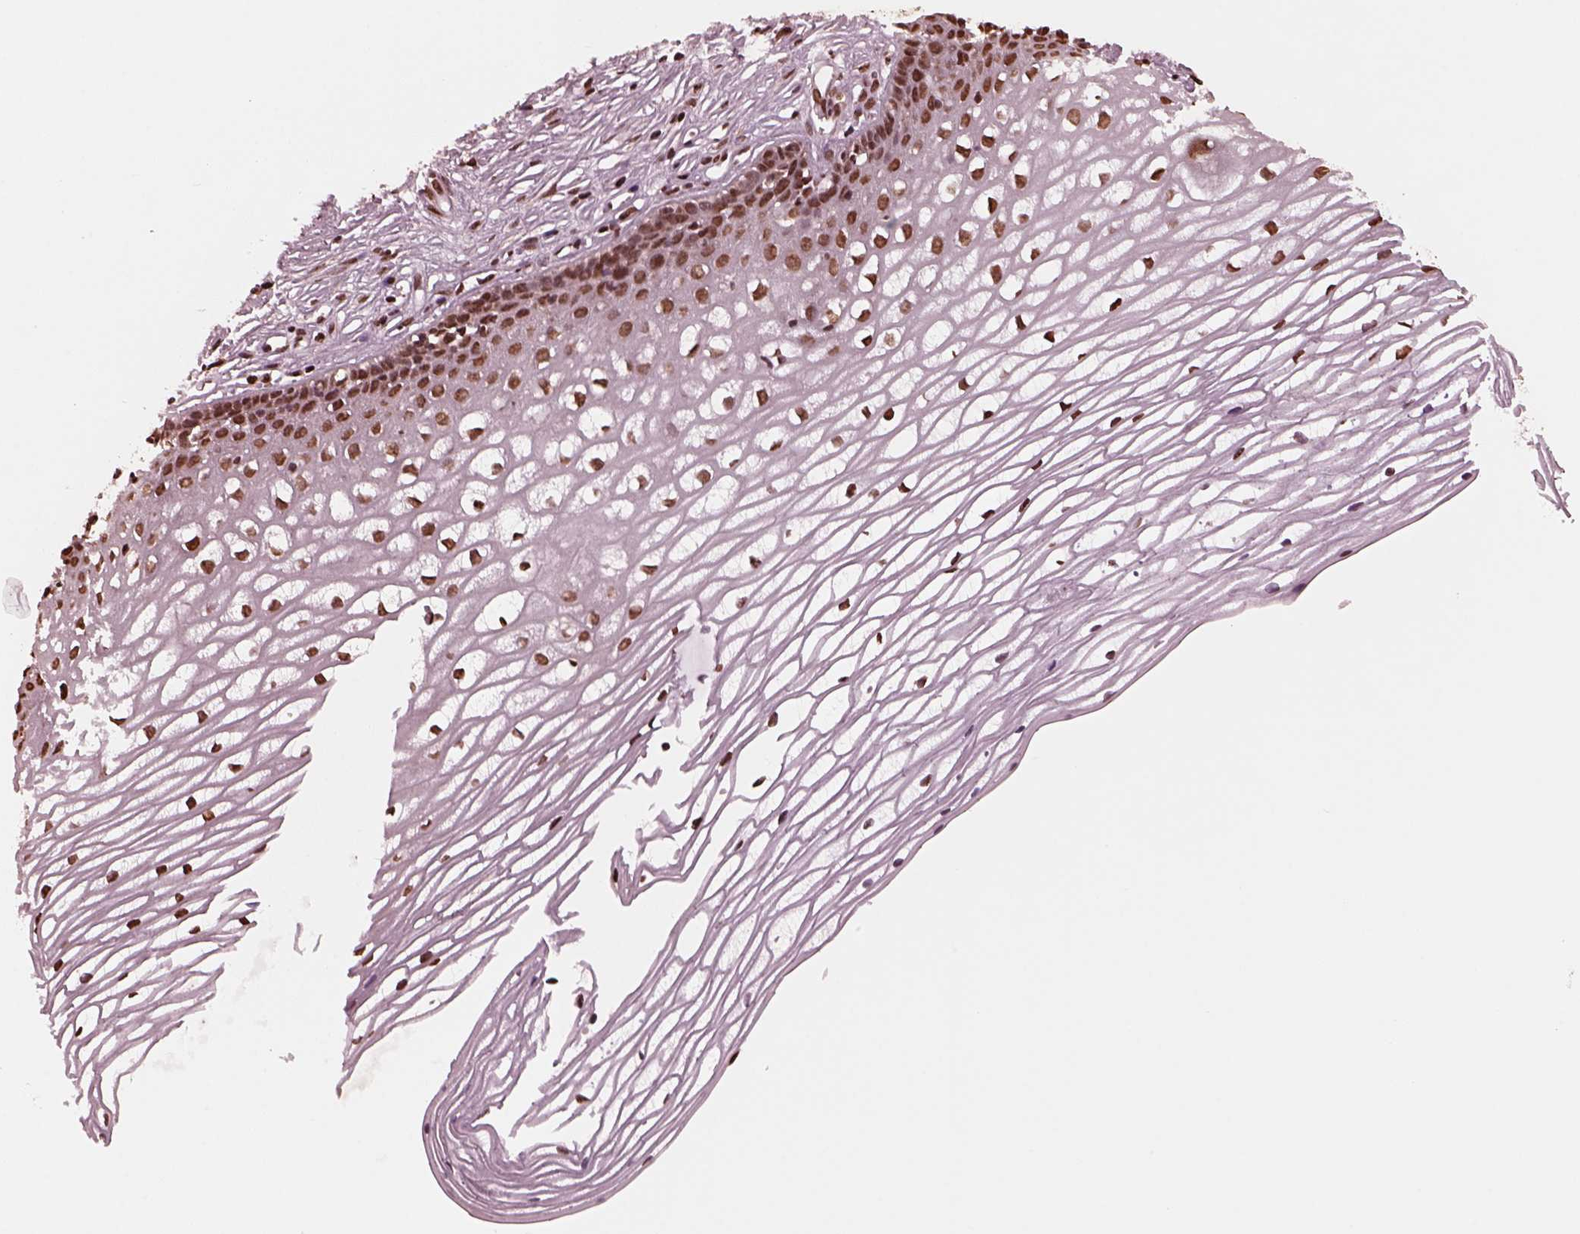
{"staining": {"intensity": "strong", "quantity": ">75%", "location": "cytoplasmic/membranous,nuclear"}, "tissue": "cervix", "cell_type": "Glandular cells", "image_type": "normal", "snomed": [{"axis": "morphology", "description": "Normal tissue, NOS"}, {"axis": "topography", "description": "Cervix"}], "caption": "Immunohistochemical staining of unremarkable human cervix displays high levels of strong cytoplasmic/membranous,nuclear expression in approximately >75% of glandular cells. The protein of interest is shown in brown color, while the nuclei are stained blue.", "gene": "NSD1", "patient": {"sex": "female", "age": 40}}